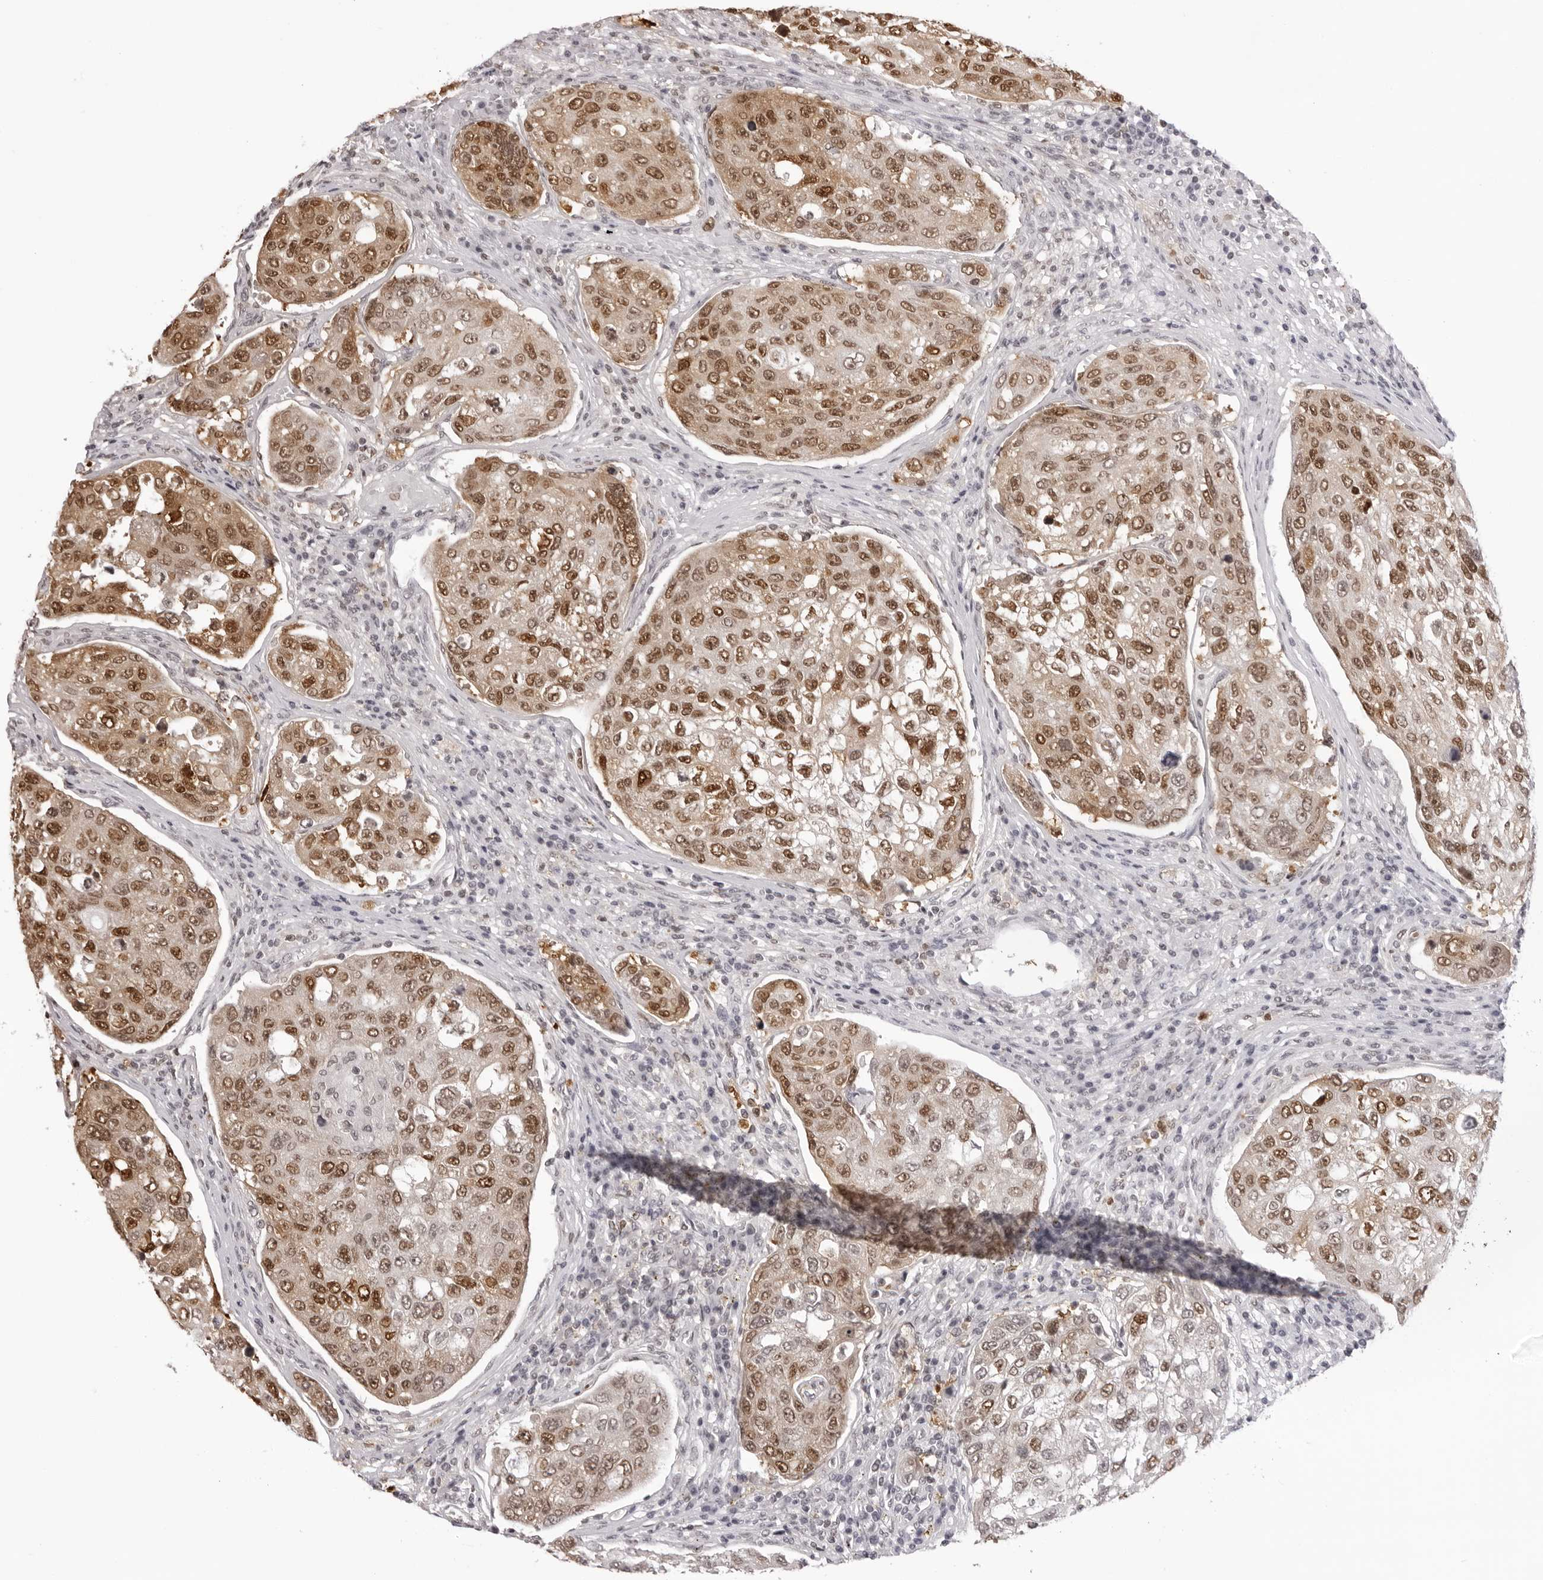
{"staining": {"intensity": "moderate", "quantity": ">75%", "location": "cytoplasmic/membranous,nuclear"}, "tissue": "urothelial cancer", "cell_type": "Tumor cells", "image_type": "cancer", "snomed": [{"axis": "morphology", "description": "Urothelial carcinoma, High grade"}, {"axis": "topography", "description": "Lymph node"}, {"axis": "topography", "description": "Urinary bladder"}], "caption": "Urothelial carcinoma (high-grade) stained with immunohistochemistry reveals moderate cytoplasmic/membranous and nuclear staining in approximately >75% of tumor cells. (IHC, brightfield microscopy, high magnification).", "gene": "HSPA4", "patient": {"sex": "male", "age": 51}}